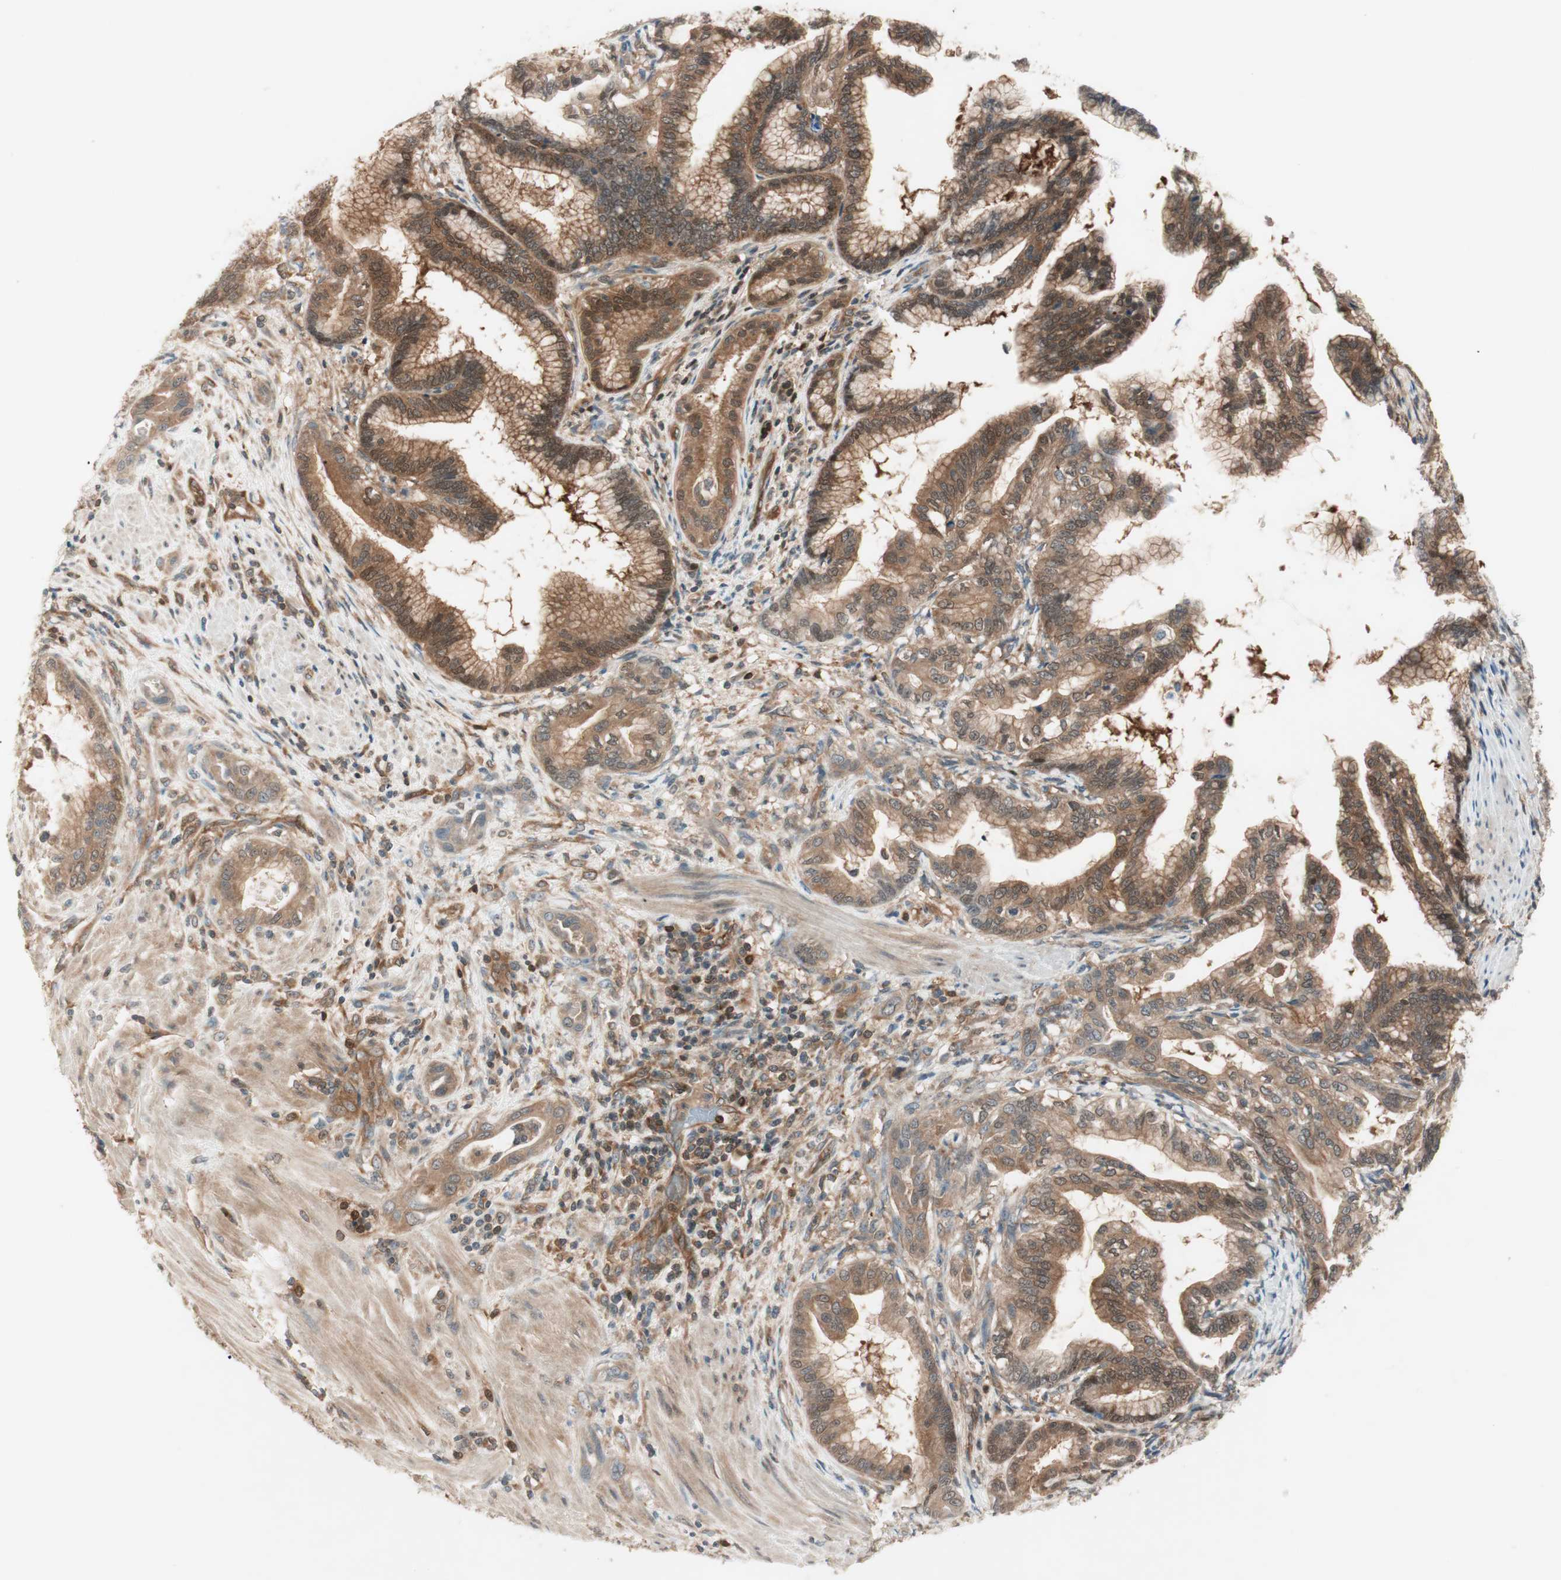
{"staining": {"intensity": "moderate", "quantity": ">75%", "location": "cytoplasmic/membranous"}, "tissue": "pancreatic cancer", "cell_type": "Tumor cells", "image_type": "cancer", "snomed": [{"axis": "morphology", "description": "Adenocarcinoma, NOS"}, {"axis": "topography", "description": "Pancreas"}], "caption": "Moderate cytoplasmic/membranous positivity for a protein is appreciated in about >75% of tumor cells of adenocarcinoma (pancreatic) using IHC.", "gene": "GALT", "patient": {"sex": "female", "age": 64}}